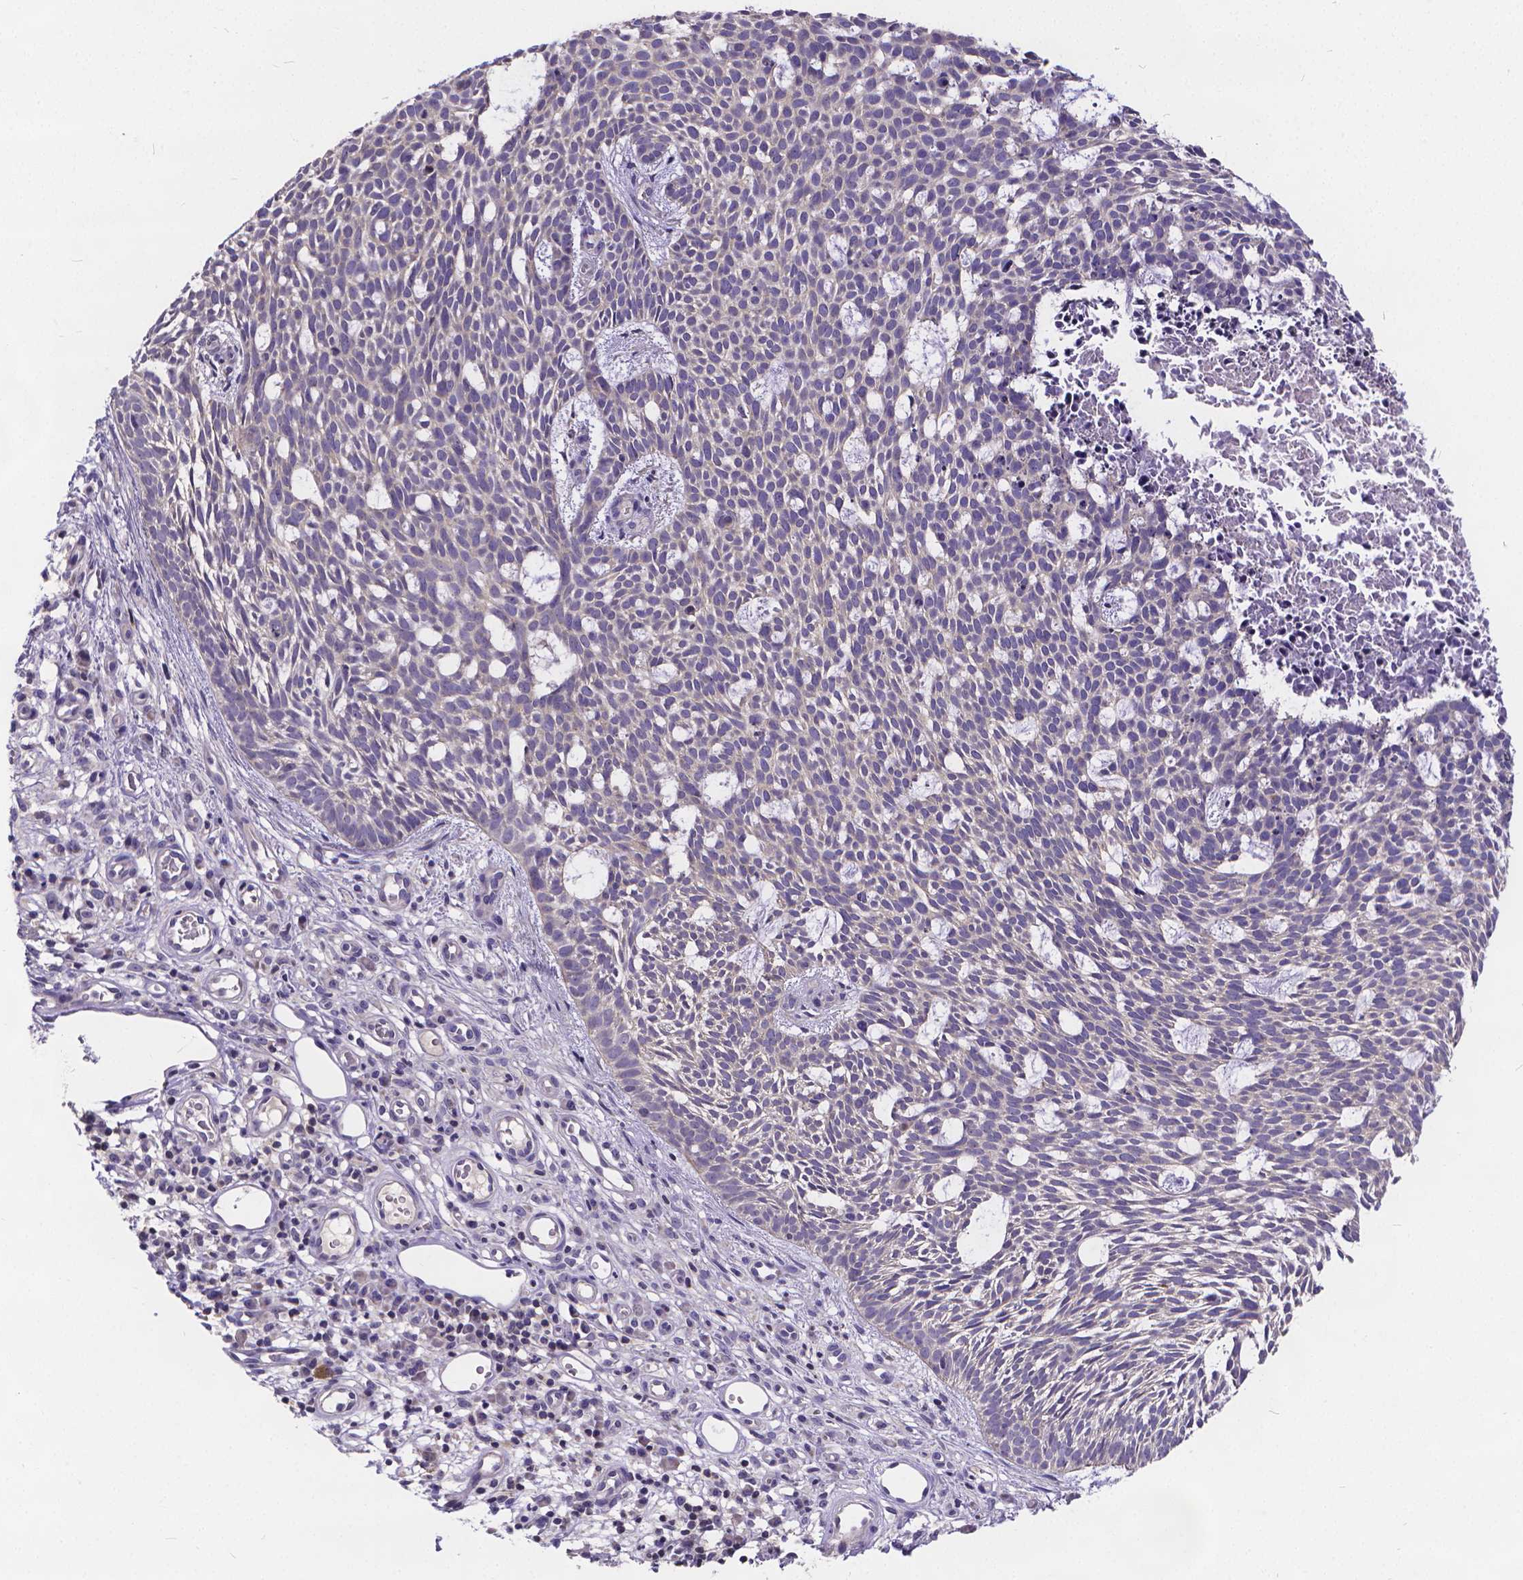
{"staining": {"intensity": "negative", "quantity": "none", "location": "none"}, "tissue": "skin cancer", "cell_type": "Tumor cells", "image_type": "cancer", "snomed": [{"axis": "morphology", "description": "Basal cell carcinoma"}, {"axis": "topography", "description": "Skin"}], "caption": "Tumor cells are negative for protein expression in human basal cell carcinoma (skin). The staining was performed using DAB (3,3'-diaminobenzidine) to visualize the protein expression in brown, while the nuclei were stained in blue with hematoxylin (Magnification: 20x).", "gene": "GLRB", "patient": {"sex": "male", "age": 59}}